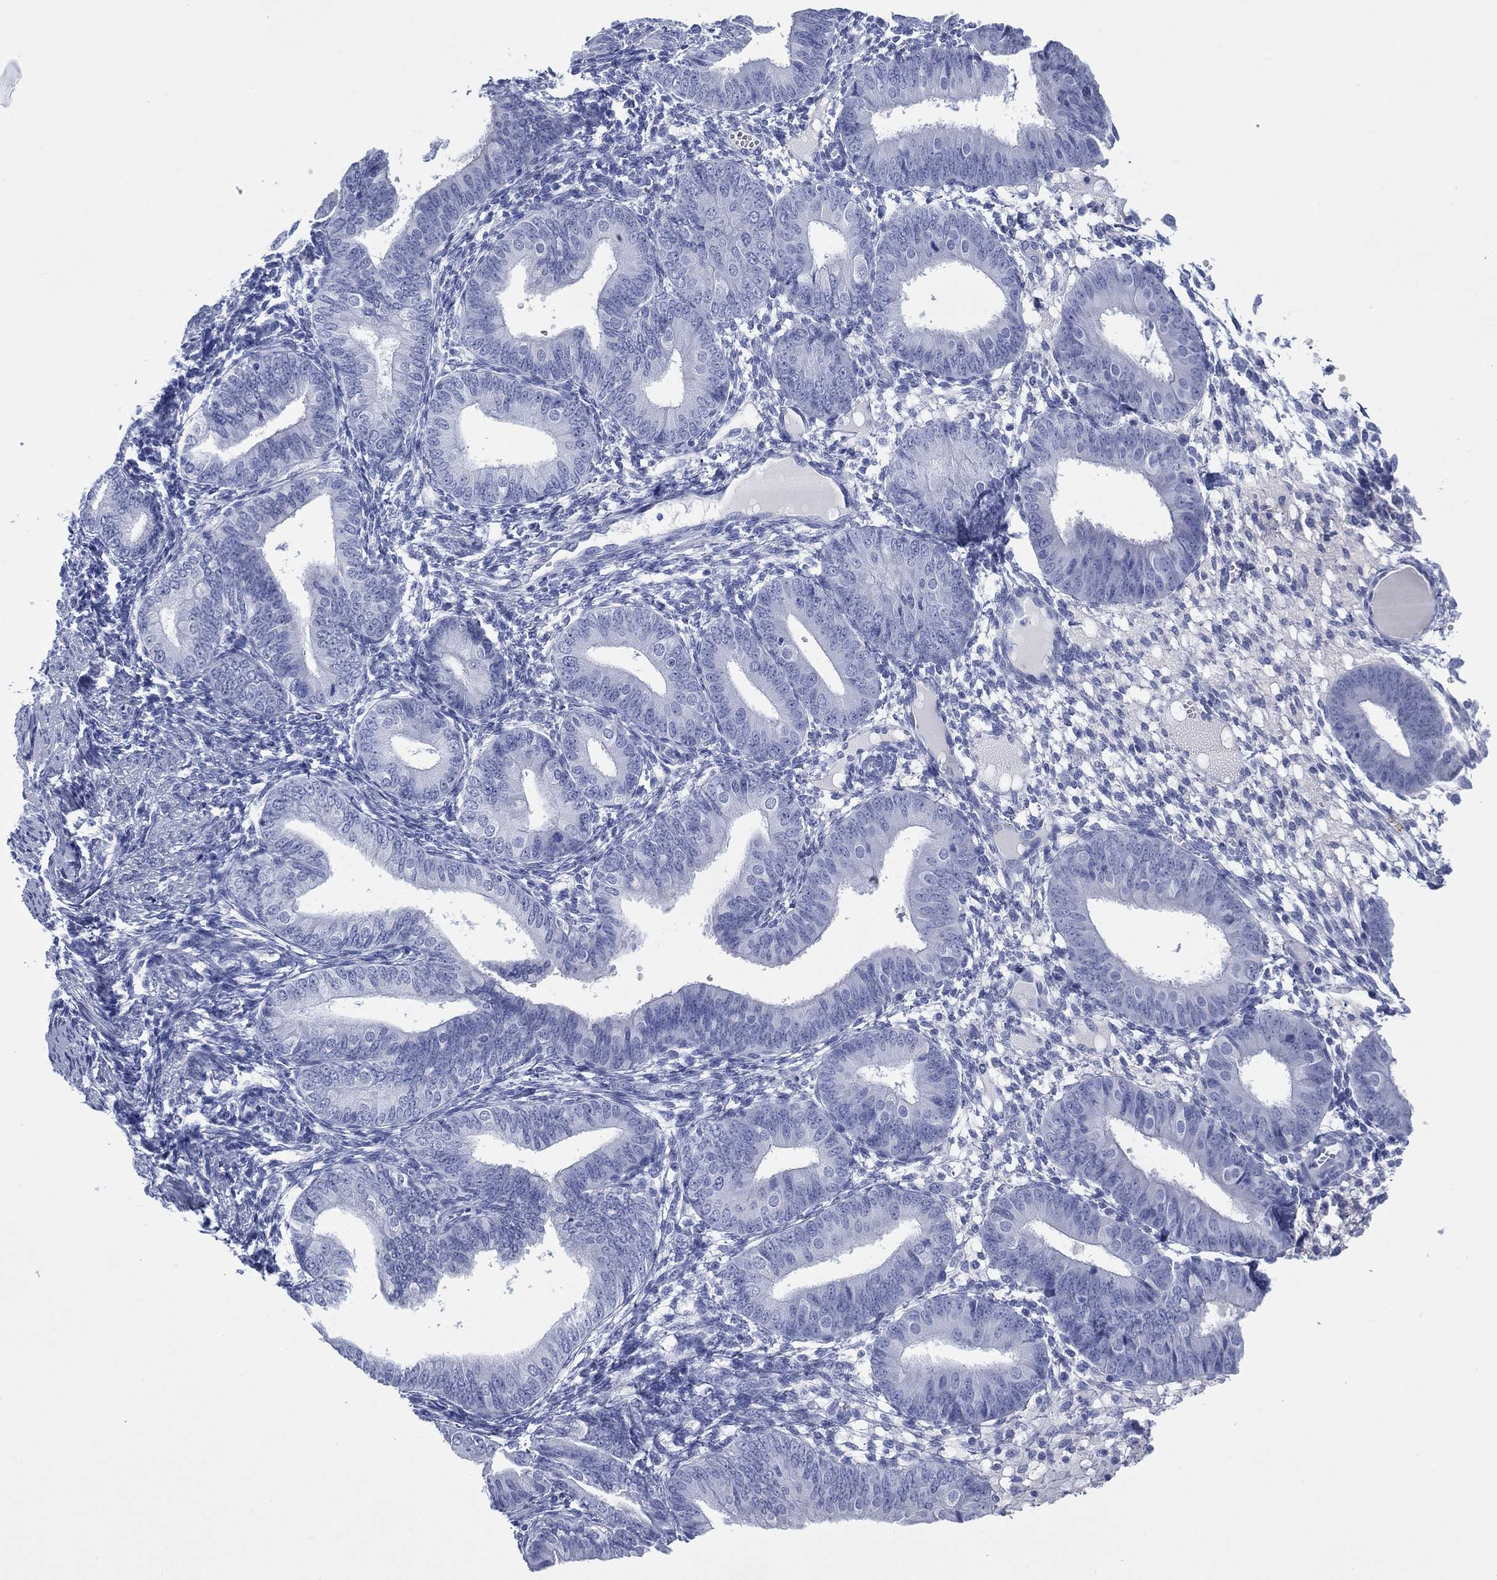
{"staining": {"intensity": "negative", "quantity": "none", "location": "none"}, "tissue": "endometrium", "cell_type": "Cells in endometrial stroma", "image_type": "normal", "snomed": [{"axis": "morphology", "description": "Normal tissue, NOS"}, {"axis": "topography", "description": "Endometrium"}], "caption": "Immunohistochemistry of unremarkable endometrium shows no expression in cells in endometrial stroma. (DAB (3,3'-diaminobenzidine) IHC, high magnification).", "gene": "SIGLECL1", "patient": {"sex": "female", "age": 39}}